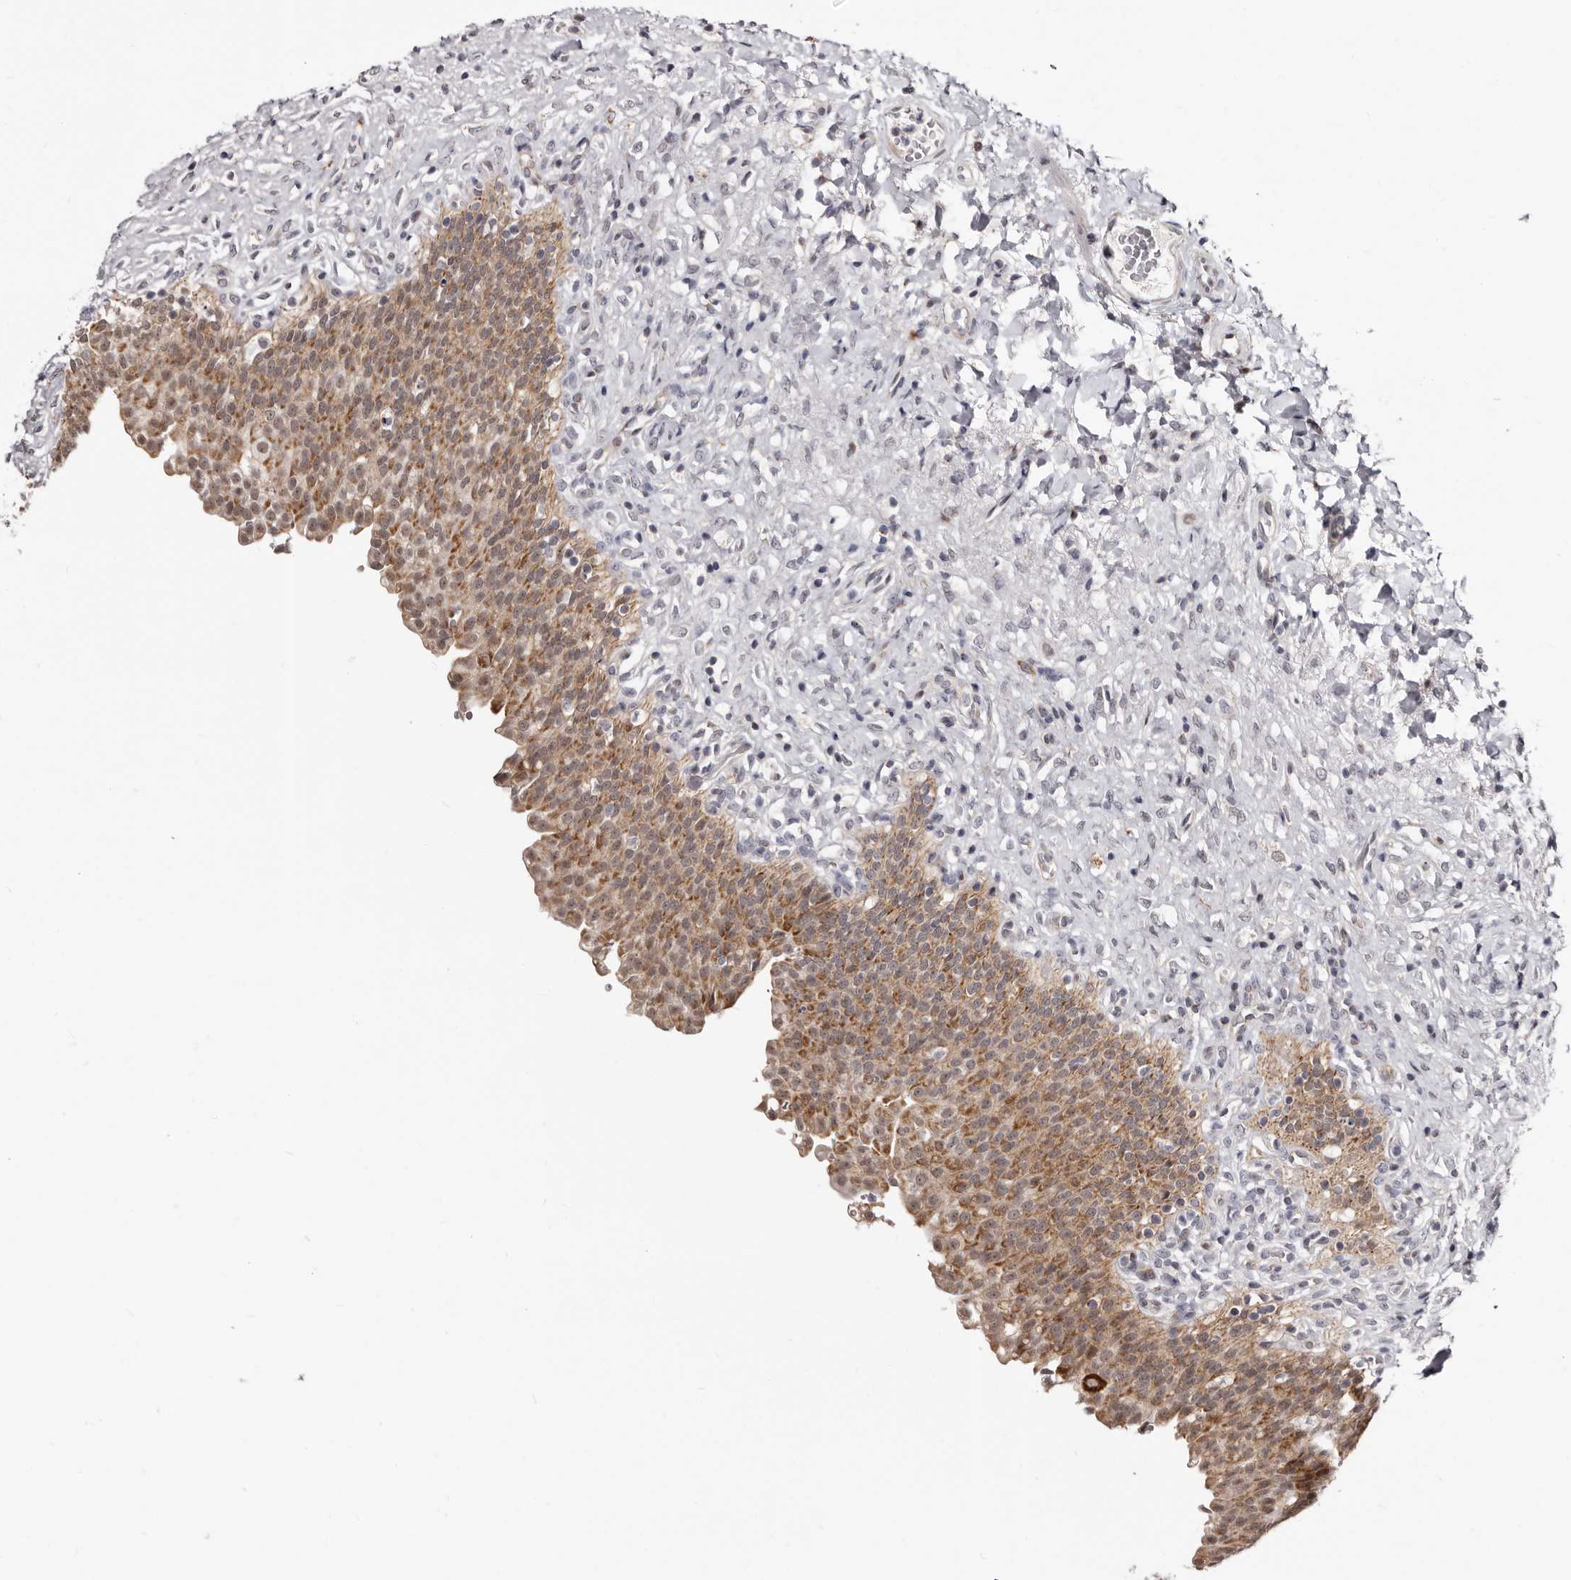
{"staining": {"intensity": "strong", "quantity": "25%-75%", "location": "cytoplasmic/membranous,nuclear"}, "tissue": "urinary bladder", "cell_type": "Urothelial cells", "image_type": "normal", "snomed": [{"axis": "morphology", "description": "Urothelial carcinoma, High grade"}, {"axis": "topography", "description": "Urinary bladder"}], "caption": "Urinary bladder was stained to show a protein in brown. There is high levels of strong cytoplasmic/membranous,nuclear positivity in about 25%-75% of urothelial cells.", "gene": "PHF20L1", "patient": {"sex": "male", "age": 46}}